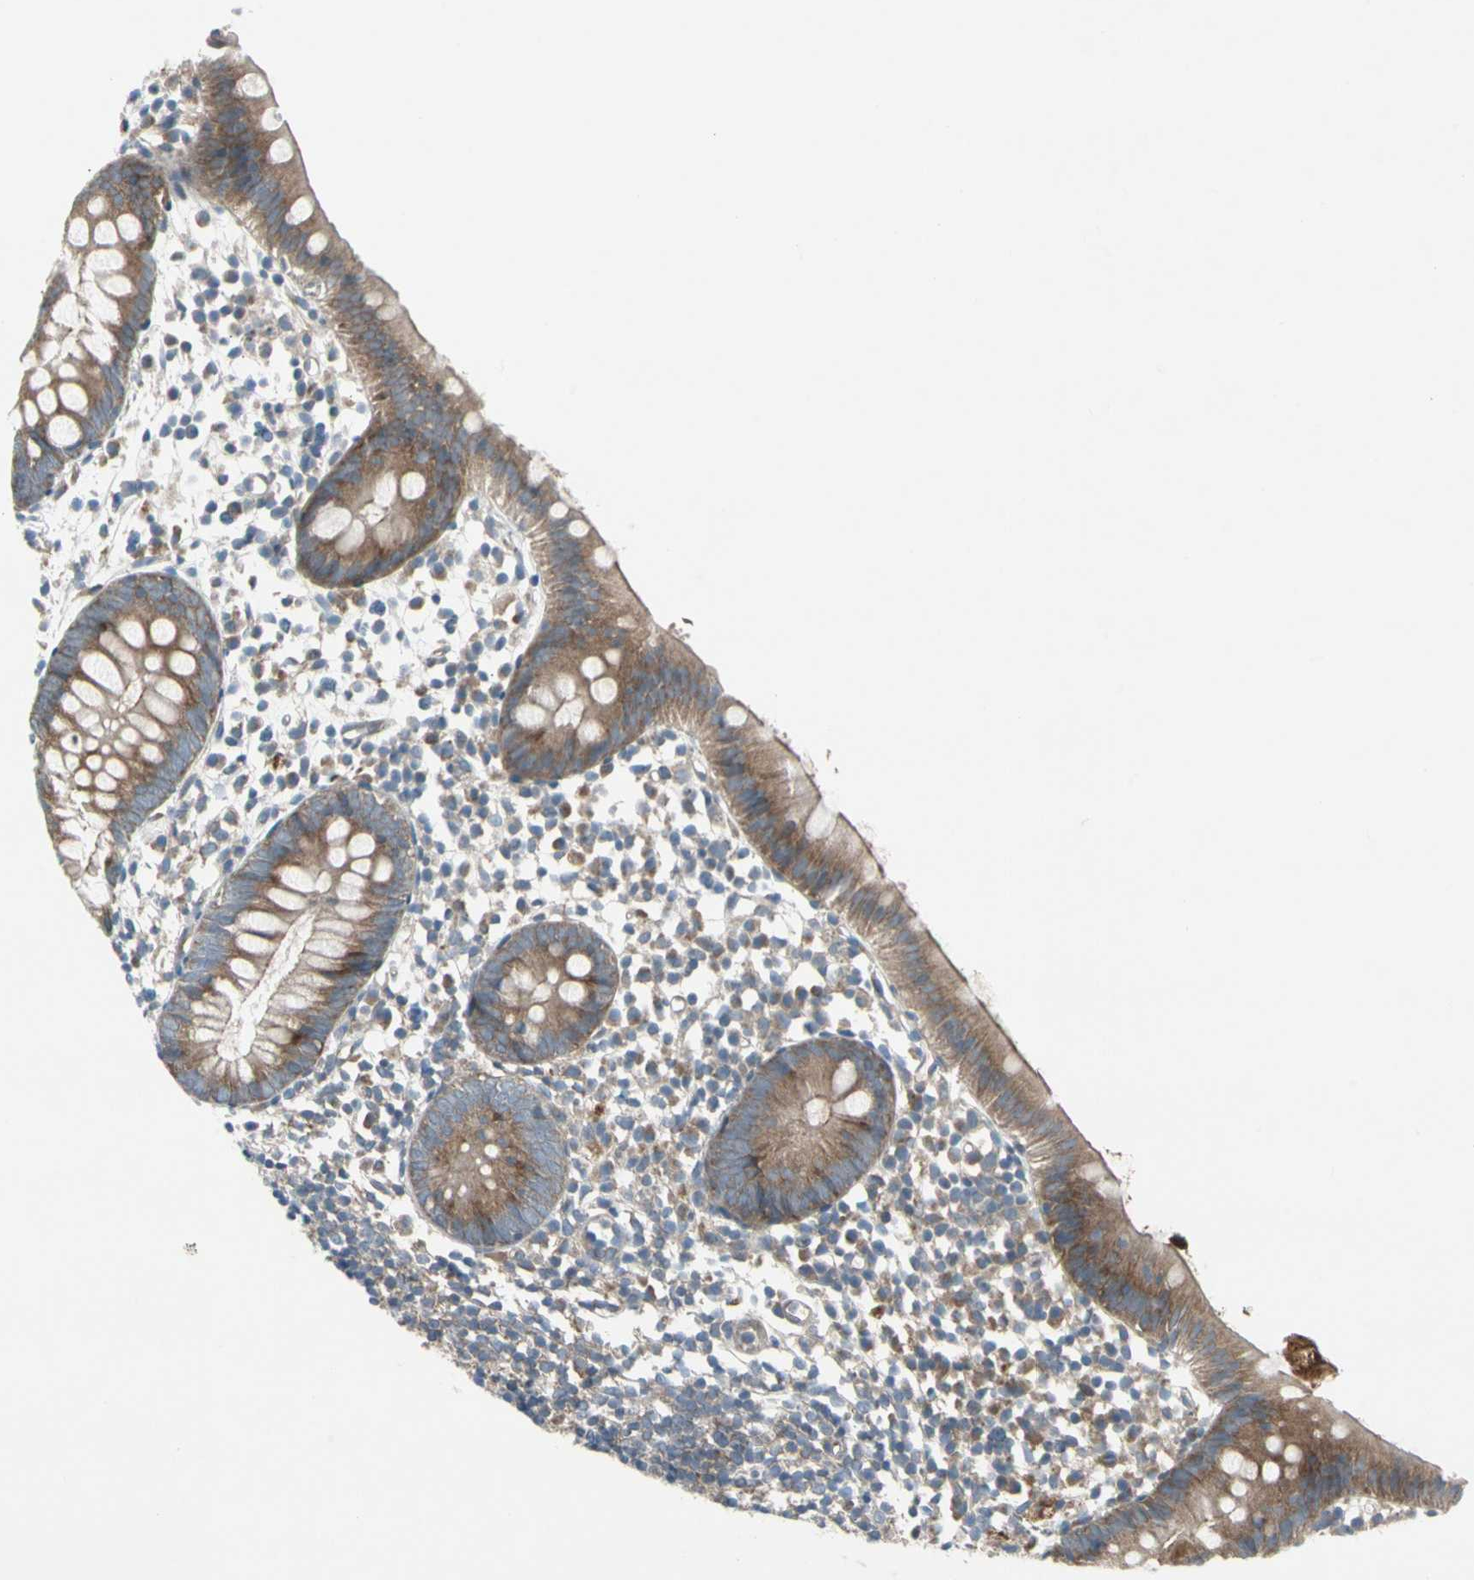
{"staining": {"intensity": "moderate", "quantity": ">75%", "location": "cytoplasmic/membranous"}, "tissue": "appendix", "cell_type": "Glandular cells", "image_type": "normal", "snomed": [{"axis": "morphology", "description": "Normal tissue, NOS"}, {"axis": "topography", "description": "Appendix"}], "caption": "IHC staining of normal appendix, which demonstrates medium levels of moderate cytoplasmic/membranous expression in about >75% of glandular cells indicating moderate cytoplasmic/membranous protein positivity. The staining was performed using DAB (brown) for protein detection and nuclei were counterstained in hematoxylin (blue).", "gene": "PANK2", "patient": {"sex": "female", "age": 20}}